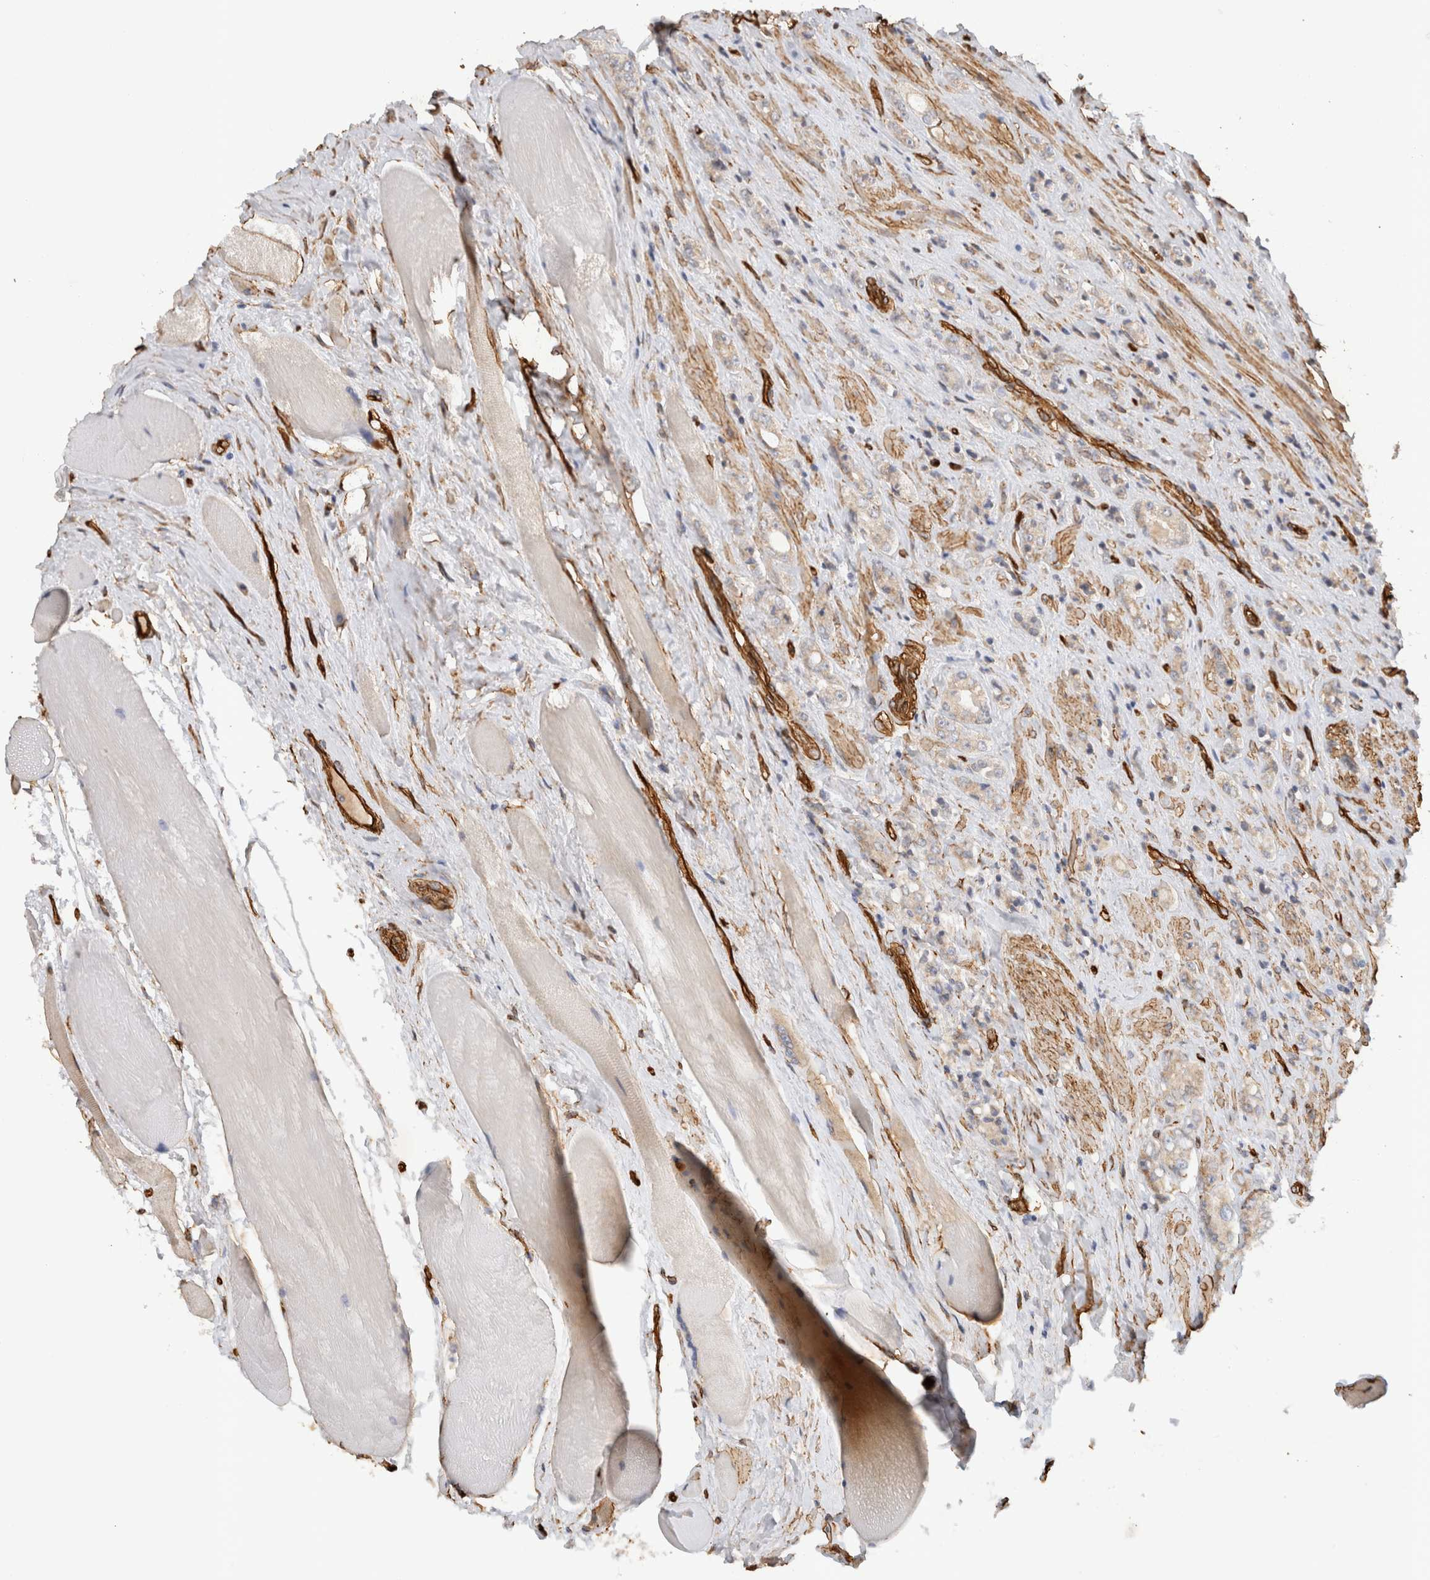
{"staining": {"intensity": "weak", "quantity": "<25%", "location": "cytoplasmic/membranous"}, "tissue": "prostate cancer", "cell_type": "Tumor cells", "image_type": "cancer", "snomed": [{"axis": "morphology", "description": "Adenocarcinoma, High grade"}, {"axis": "topography", "description": "Prostate"}], "caption": "Prostate high-grade adenocarcinoma was stained to show a protein in brown. There is no significant positivity in tumor cells. (Brightfield microscopy of DAB (3,3'-diaminobenzidine) immunohistochemistry (IHC) at high magnification).", "gene": "JMJD4", "patient": {"sex": "male", "age": 61}}